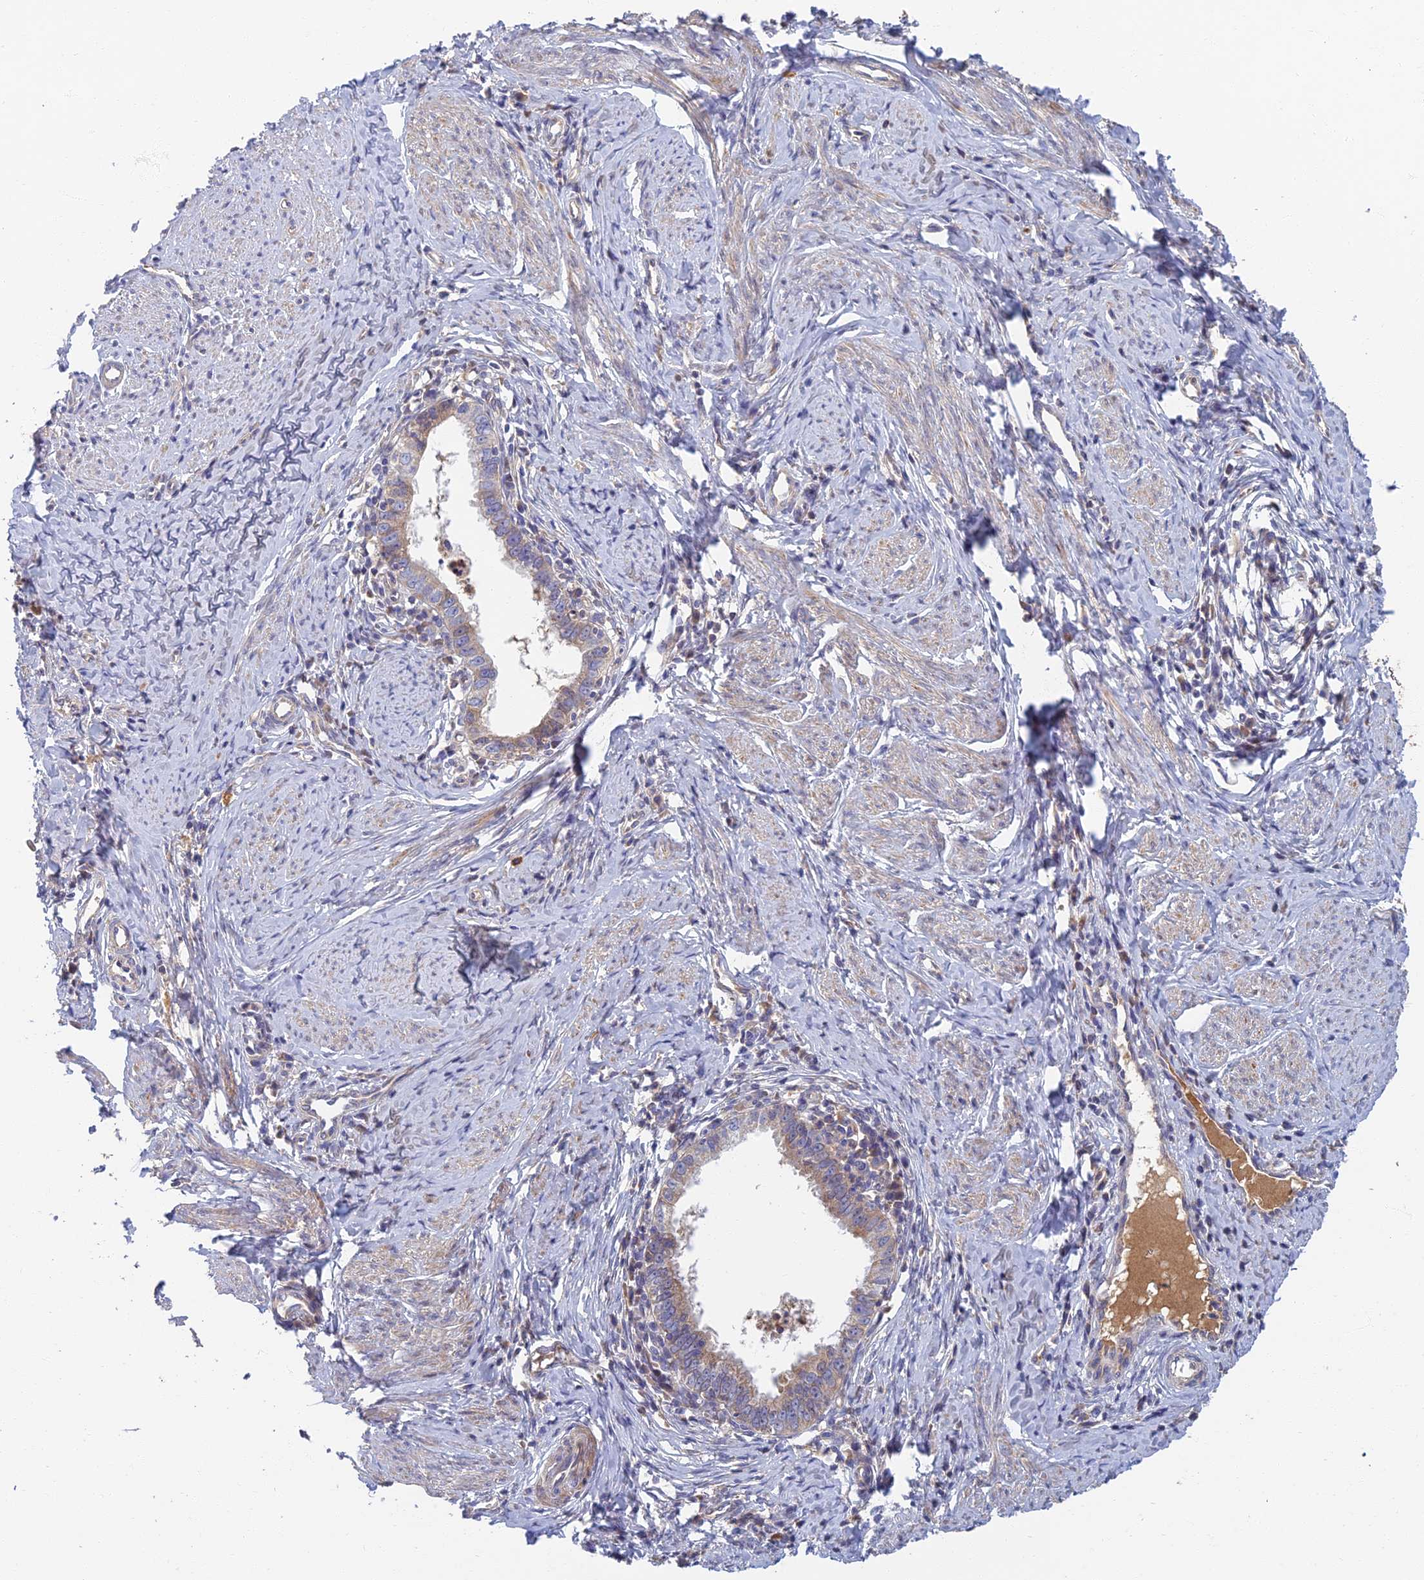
{"staining": {"intensity": "weak", "quantity": ">75%", "location": "cytoplasmic/membranous"}, "tissue": "cervical cancer", "cell_type": "Tumor cells", "image_type": "cancer", "snomed": [{"axis": "morphology", "description": "Adenocarcinoma, NOS"}, {"axis": "topography", "description": "Cervix"}], "caption": "Immunohistochemistry (IHC) (DAB) staining of cervical cancer displays weak cytoplasmic/membranous protein positivity in approximately >75% of tumor cells.", "gene": "SOGA1", "patient": {"sex": "female", "age": 36}}